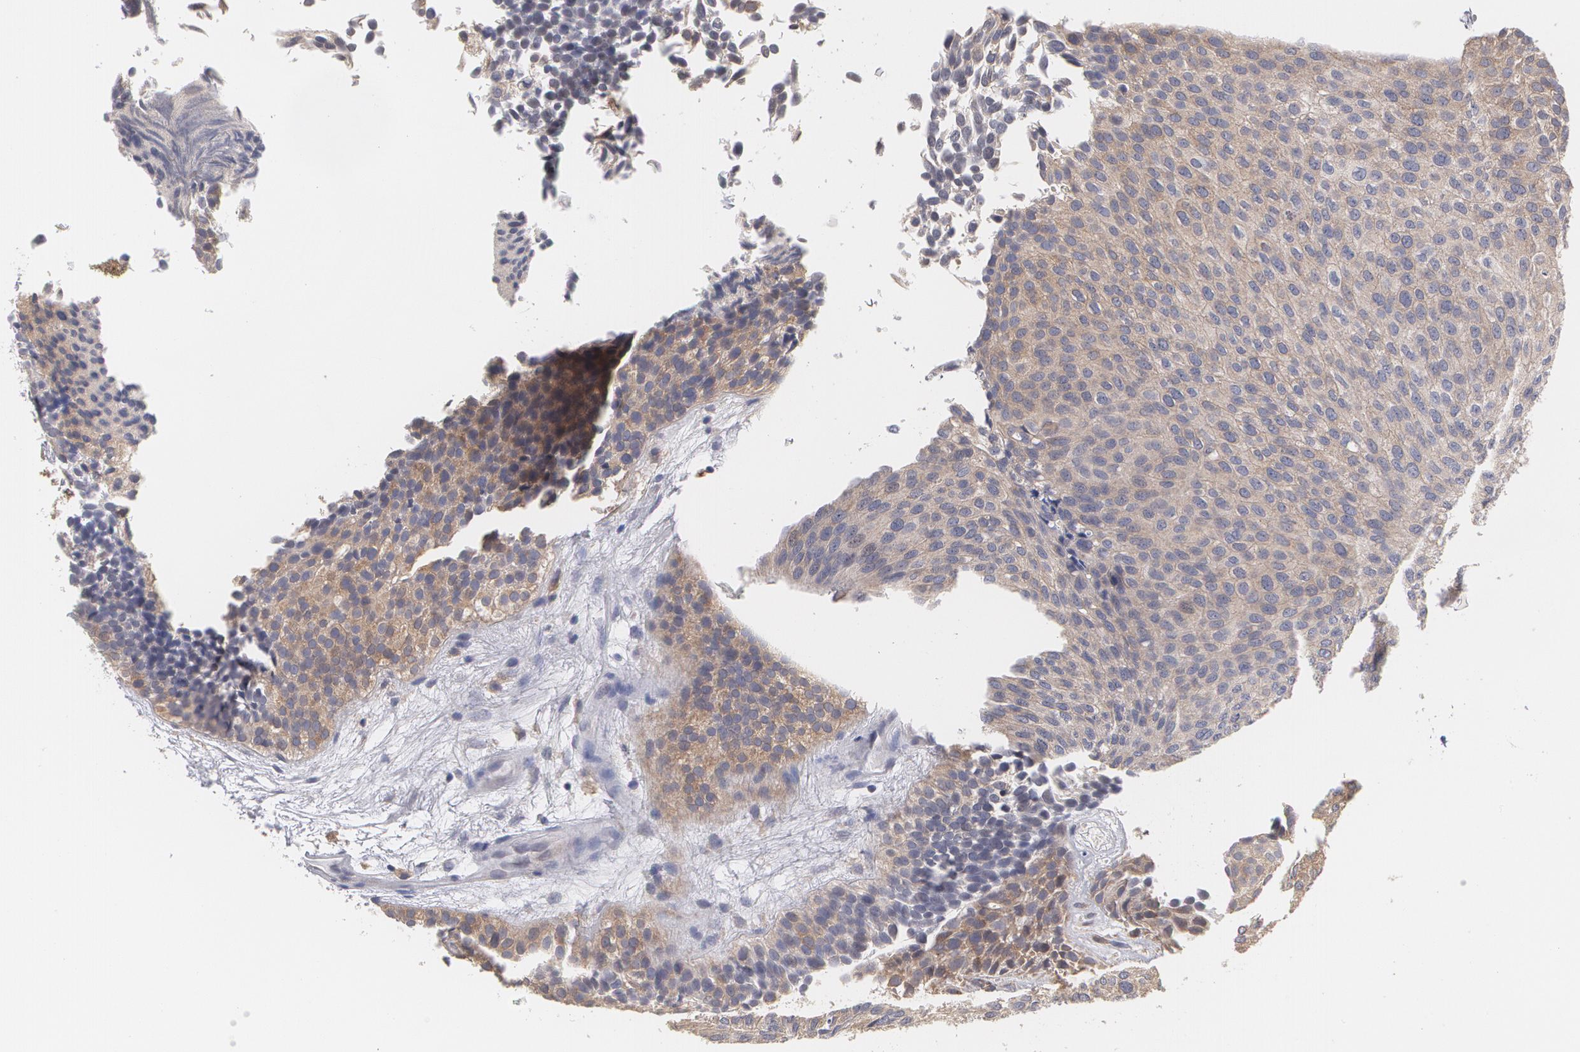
{"staining": {"intensity": "moderate", "quantity": ">75%", "location": "cytoplasmic/membranous"}, "tissue": "urothelial cancer", "cell_type": "Tumor cells", "image_type": "cancer", "snomed": [{"axis": "morphology", "description": "Urothelial carcinoma, Low grade"}, {"axis": "topography", "description": "Urinary bladder"}], "caption": "Brown immunohistochemical staining in human urothelial carcinoma (low-grade) exhibits moderate cytoplasmic/membranous positivity in approximately >75% of tumor cells.", "gene": "MTHFD1", "patient": {"sex": "male", "age": 84}}